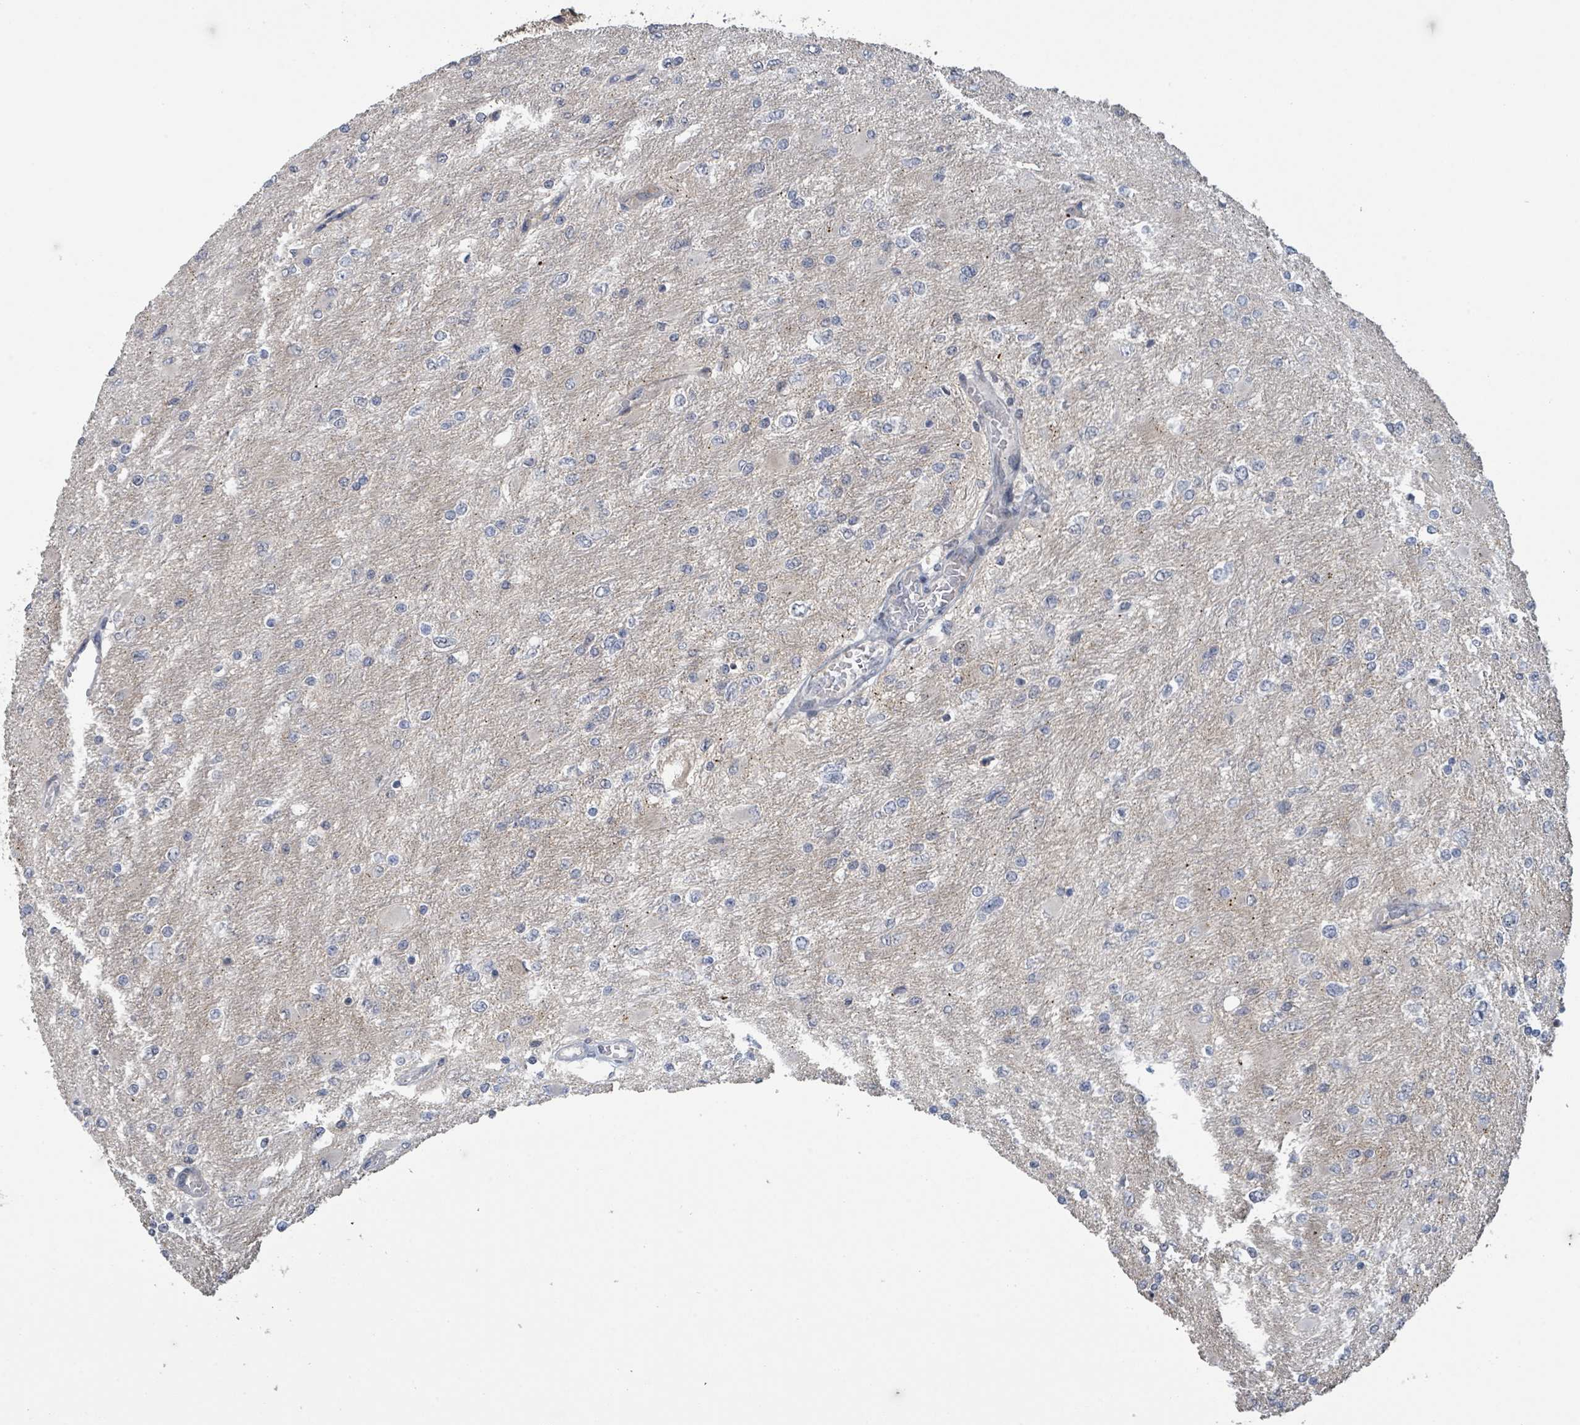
{"staining": {"intensity": "weak", "quantity": "25%-75%", "location": "nuclear"}, "tissue": "glioma", "cell_type": "Tumor cells", "image_type": "cancer", "snomed": [{"axis": "morphology", "description": "Glioma, malignant, High grade"}, {"axis": "topography", "description": "Cerebral cortex"}], "caption": "Glioma stained for a protein shows weak nuclear positivity in tumor cells. (DAB = brown stain, brightfield microscopy at high magnification).", "gene": "ZBTB14", "patient": {"sex": "female", "age": 36}}